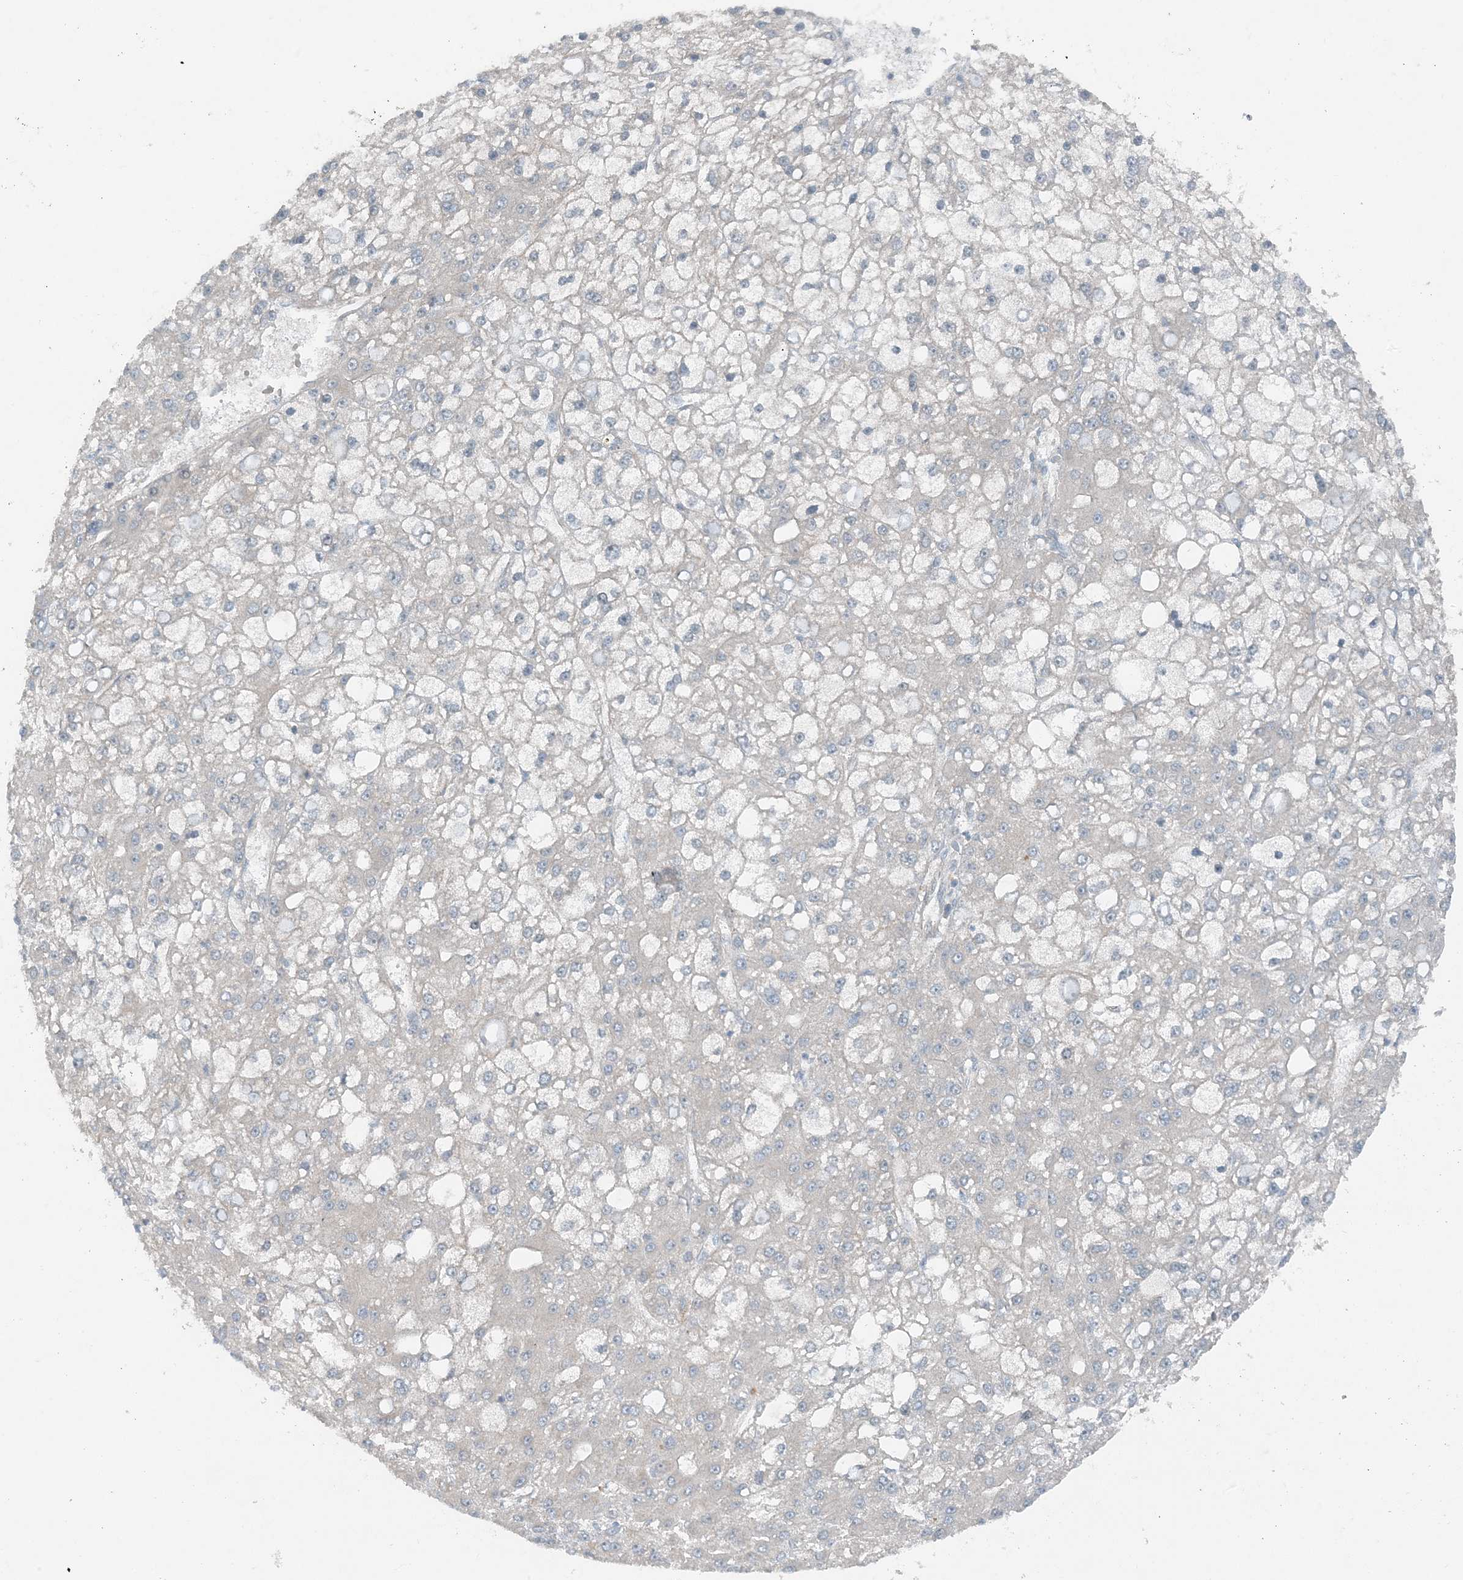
{"staining": {"intensity": "negative", "quantity": "none", "location": "none"}, "tissue": "liver cancer", "cell_type": "Tumor cells", "image_type": "cancer", "snomed": [{"axis": "morphology", "description": "Carcinoma, Hepatocellular, NOS"}, {"axis": "topography", "description": "Liver"}], "caption": "Histopathology image shows no significant protein staining in tumor cells of hepatocellular carcinoma (liver).", "gene": "MITD1", "patient": {"sex": "male", "age": 67}}